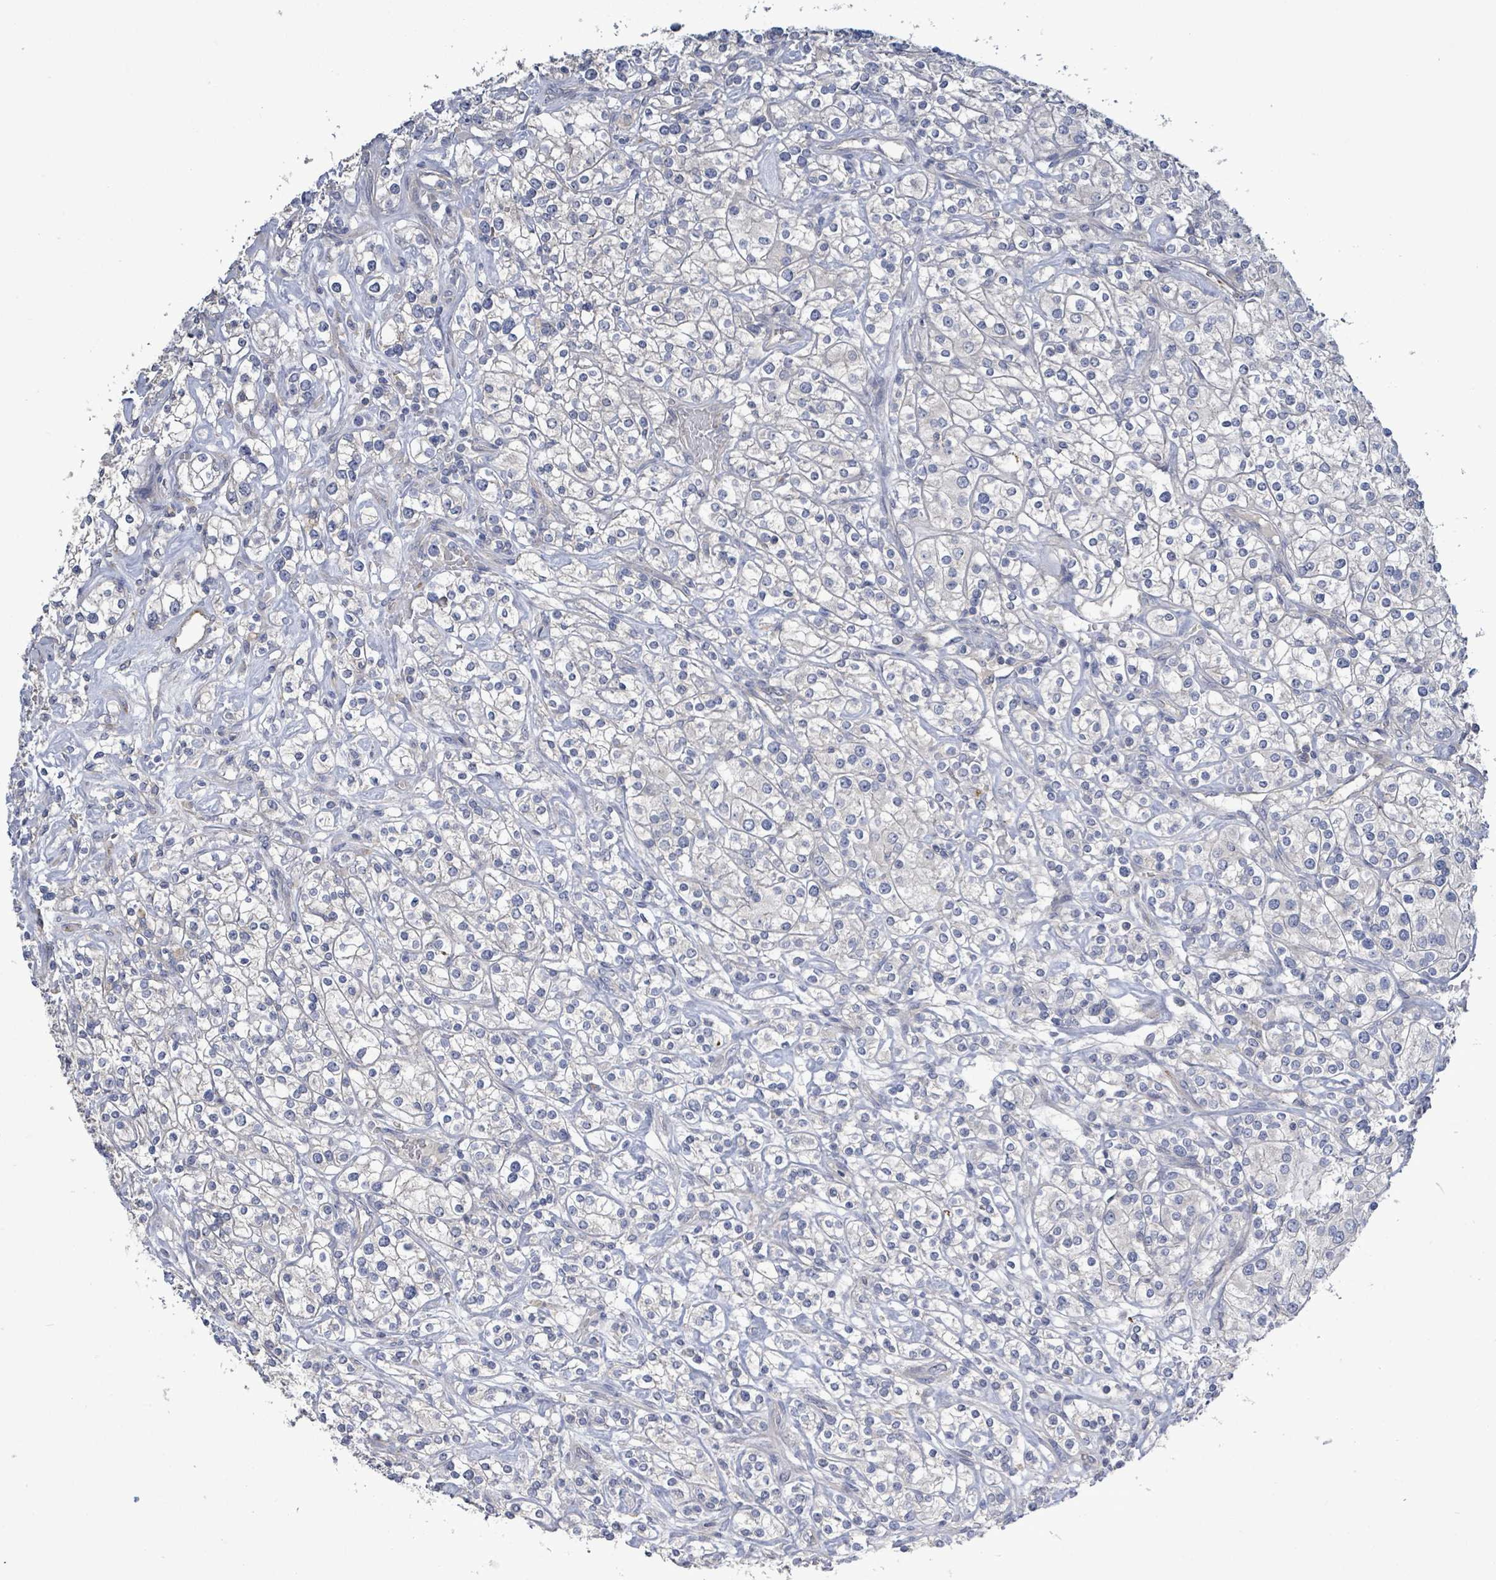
{"staining": {"intensity": "negative", "quantity": "none", "location": "none"}, "tissue": "renal cancer", "cell_type": "Tumor cells", "image_type": "cancer", "snomed": [{"axis": "morphology", "description": "Adenocarcinoma, NOS"}, {"axis": "topography", "description": "Kidney"}], "caption": "This is an immunohistochemistry histopathology image of renal cancer. There is no staining in tumor cells.", "gene": "KRAS", "patient": {"sex": "male", "age": 77}}